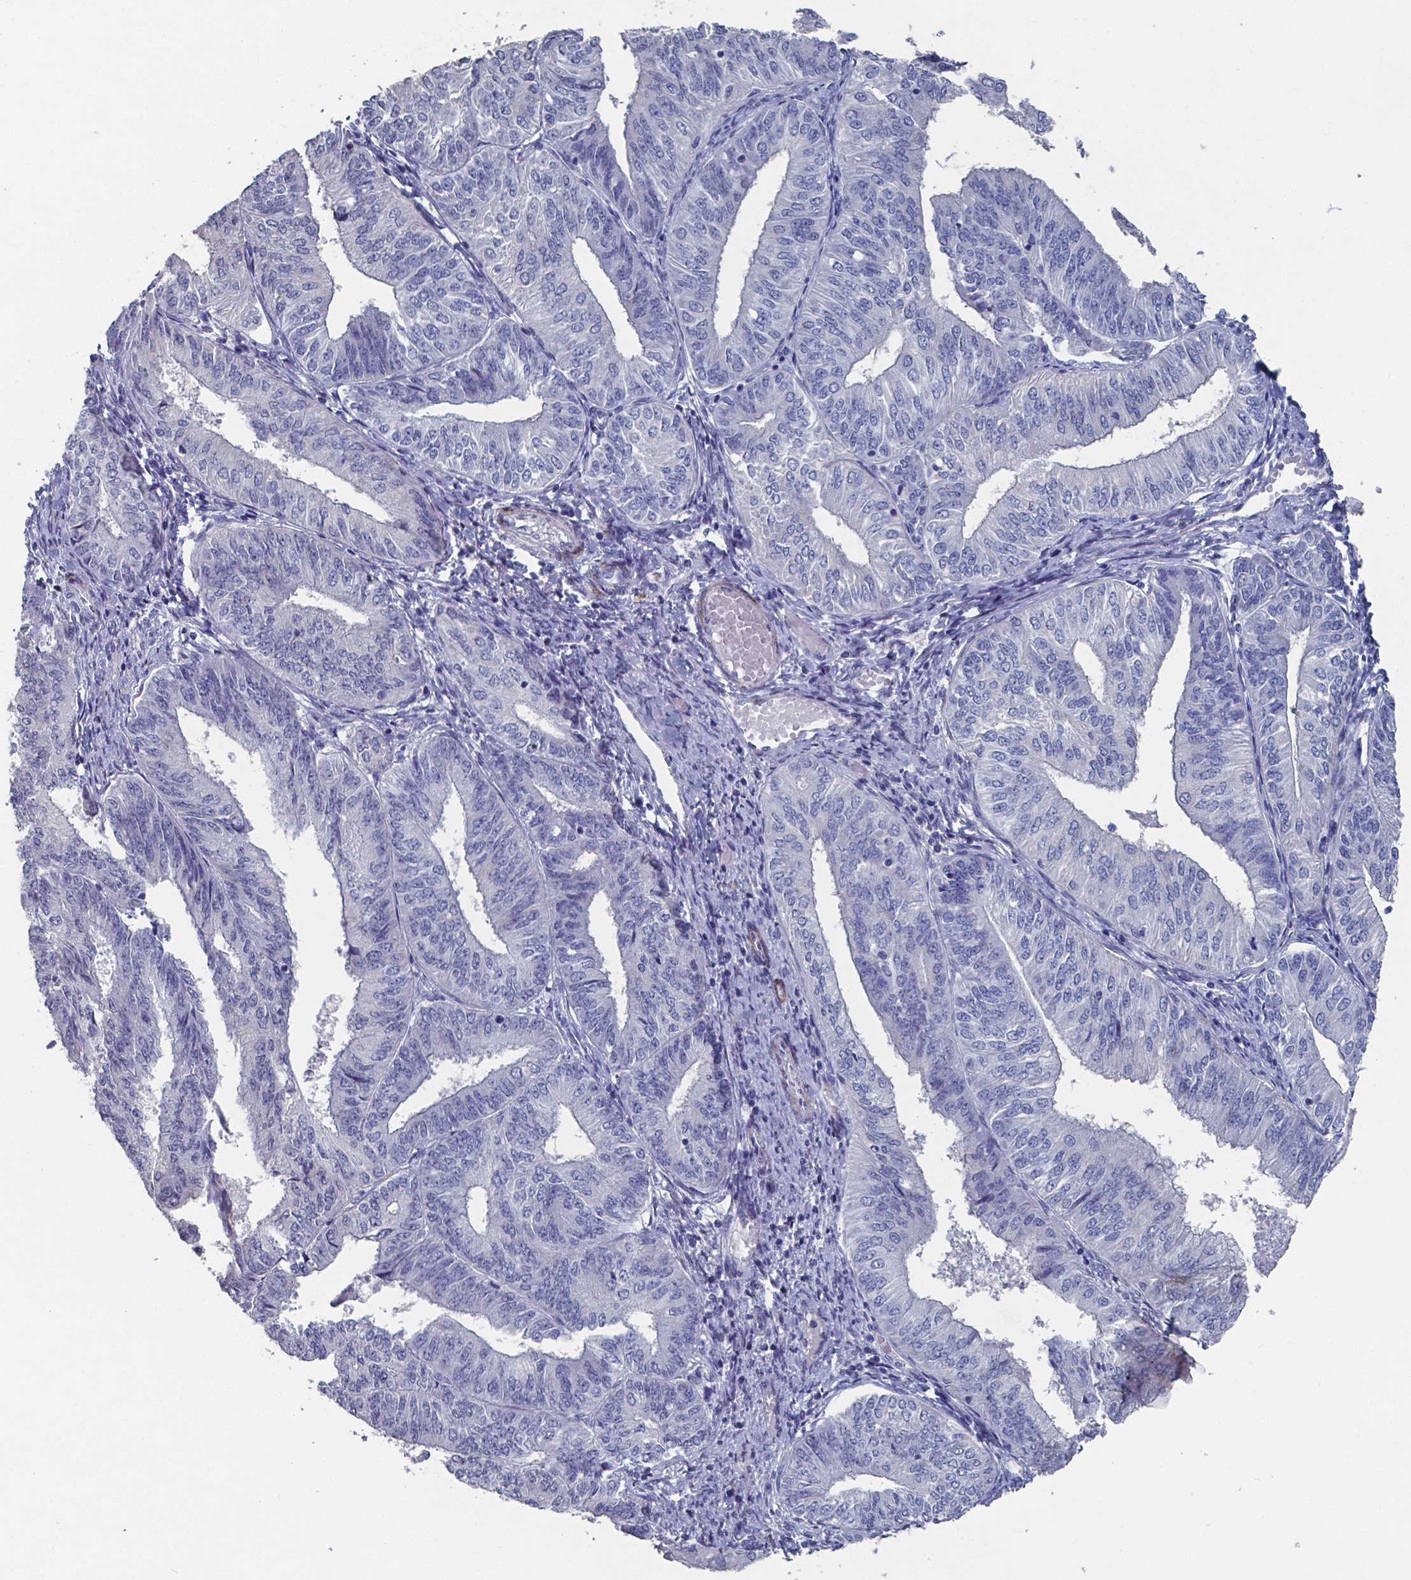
{"staining": {"intensity": "negative", "quantity": "none", "location": "none"}, "tissue": "endometrial cancer", "cell_type": "Tumor cells", "image_type": "cancer", "snomed": [{"axis": "morphology", "description": "Adenocarcinoma, NOS"}, {"axis": "topography", "description": "Endometrium"}], "caption": "Immunohistochemical staining of endometrial cancer (adenocarcinoma) exhibits no significant staining in tumor cells. The staining is performed using DAB (3,3'-diaminobenzidine) brown chromogen with nuclei counter-stained in using hematoxylin.", "gene": "PLA2R1", "patient": {"sex": "female", "age": 58}}